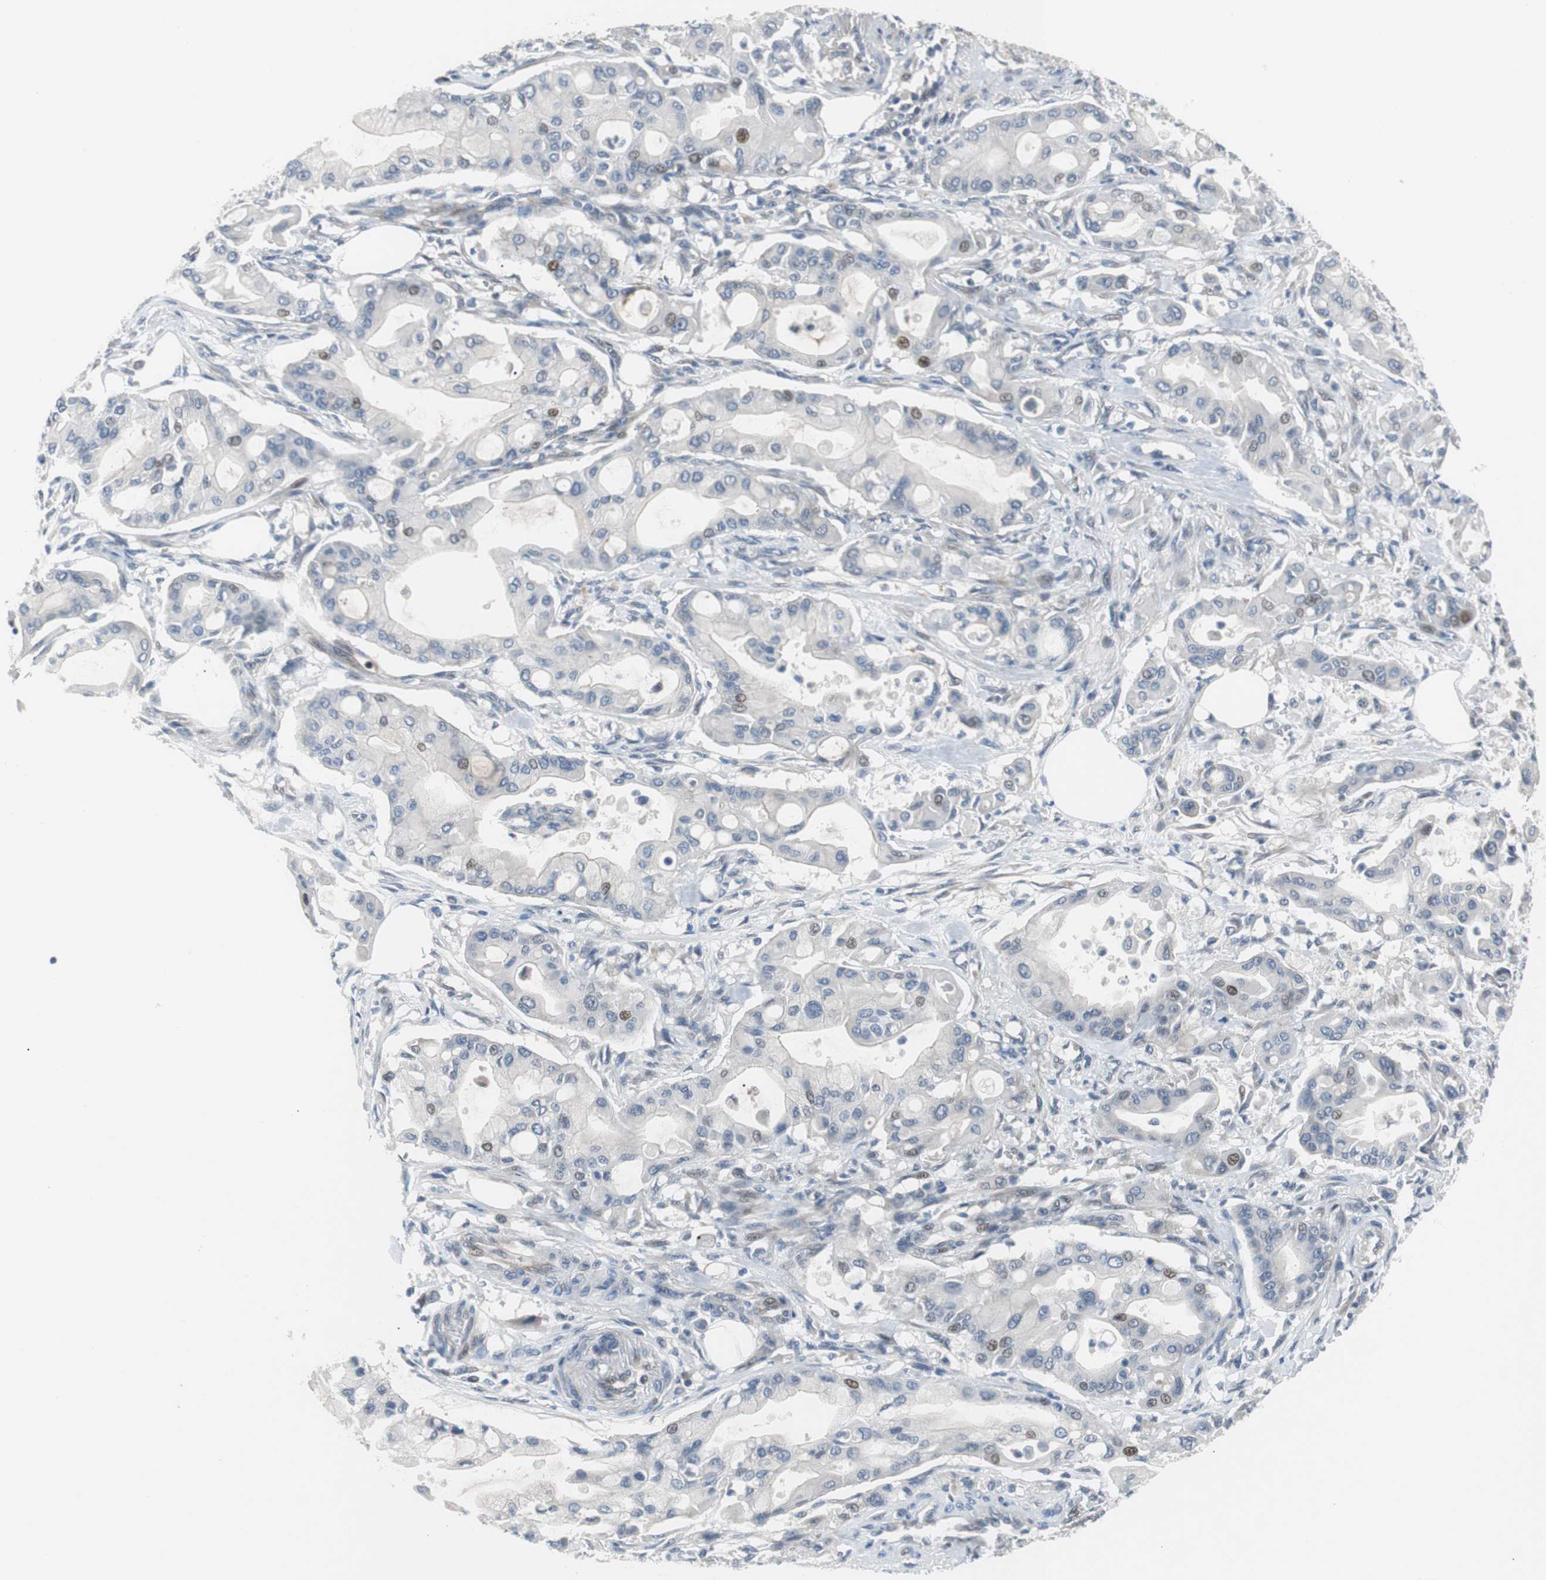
{"staining": {"intensity": "weak", "quantity": "<25%", "location": "nuclear"}, "tissue": "pancreatic cancer", "cell_type": "Tumor cells", "image_type": "cancer", "snomed": [{"axis": "morphology", "description": "Adenocarcinoma, NOS"}, {"axis": "morphology", "description": "Adenocarcinoma, metastatic, NOS"}, {"axis": "topography", "description": "Lymph node"}, {"axis": "topography", "description": "Pancreas"}, {"axis": "topography", "description": "Duodenum"}], "caption": "Immunohistochemical staining of pancreatic cancer (adenocarcinoma) demonstrates no significant staining in tumor cells. (DAB (3,3'-diaminobenzidine) immunohistochemistry visualized using brightfield microscopy, high magnification).", "gene": "MAP2K4", "patient": {"sex": "female", "age": 64}}